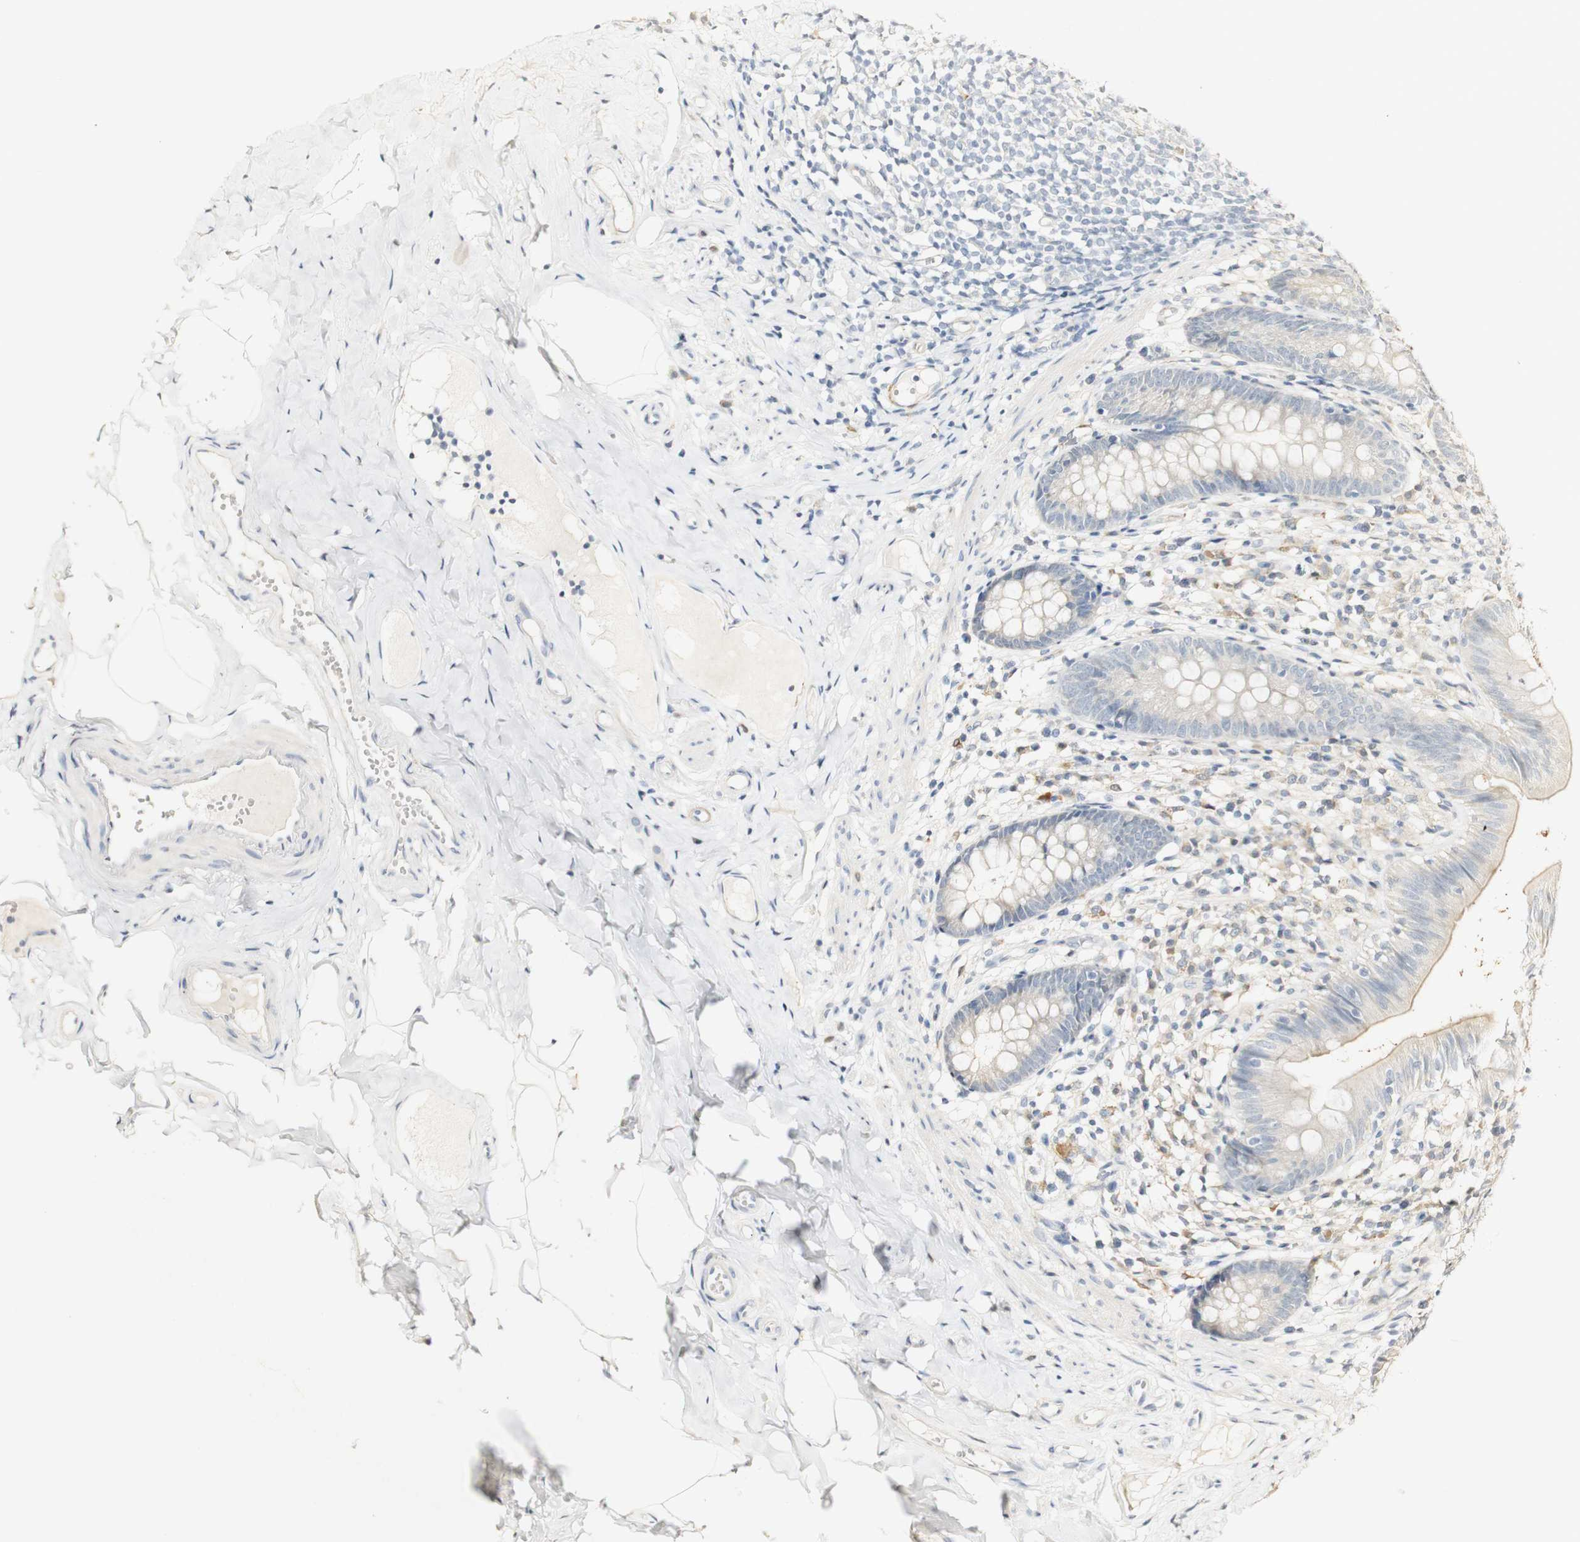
{"staining": {"intensity": "weak", "quantity": "<25%", "location": "cytoplasmic/membranous"}, "tissue": "appendix", "cell_type": "Glandular cells", "image_type": "normal", "snomed": [{"axis": "morphology", "description": "Normal tissue, NOS"}, {"axis": "topography", "description": "Appendix"}], "caption": "This histopathology image is of unremarkable appendix stained with IHC to label a protein in brown with the nuclei are counter-stained blue. There is no staining in glandular cells.", "gene": "FMO3", "patient": {"sex": "male", "age": 52}}